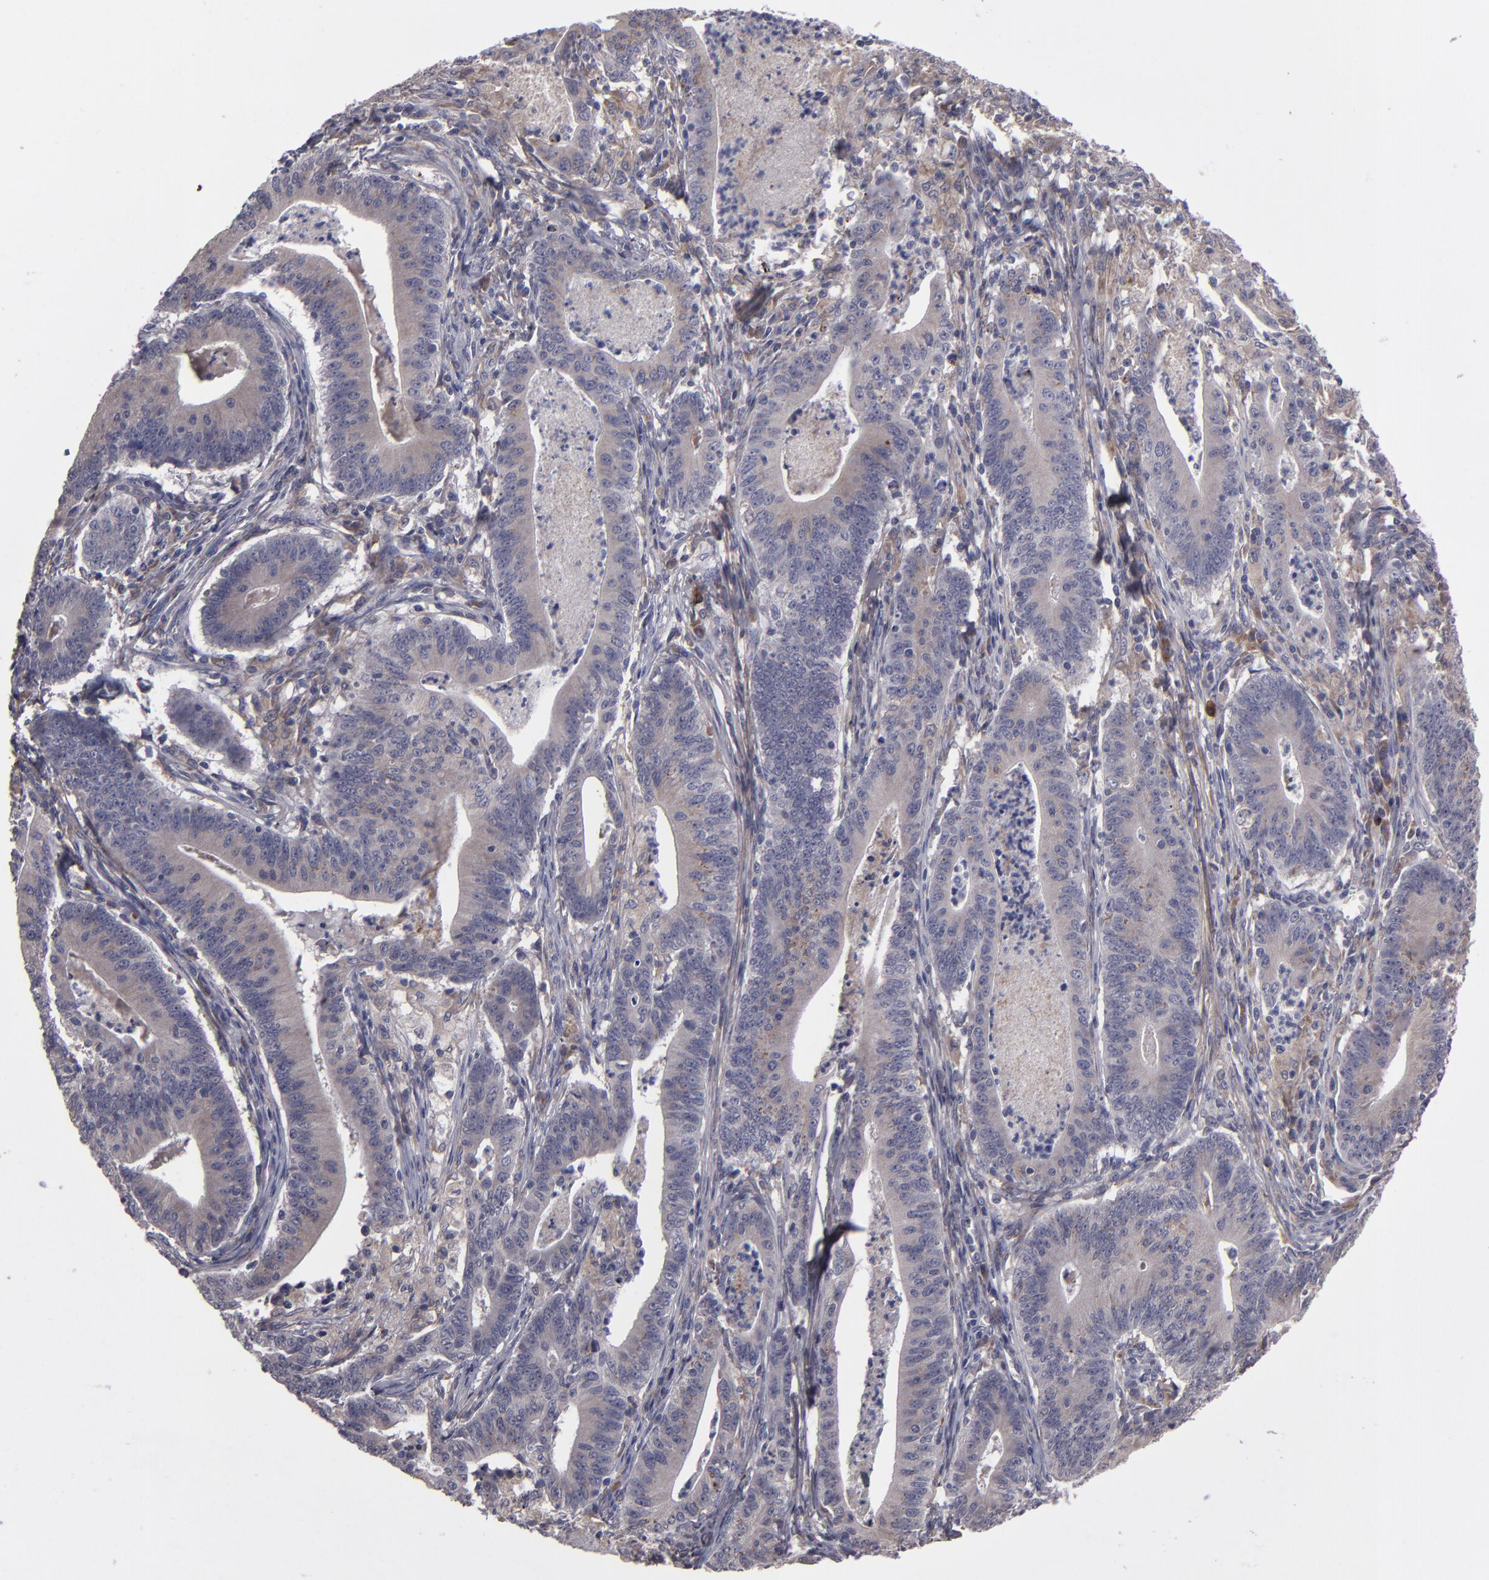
{"staining": {"intensity": "weak", "quantity": ">75%", "location": "cytoplasmic/membranous"}, "tissue": "stomach cancer", "cell_type": "Tumor cells", "image_type": "cancer", "snomed": [{"axis": "morphology", "description": "Adenocarcinoma, NOS"}, {"axis": "topography", "description": "Stomach, lower"}], "caption": "Protein expression analysis of human stomach adenocarcinoma reveals weak cytoplasmic/membranous expression in about >75% of tumor cells.", "gene": "IL12A", "patient": {"sex": "female", "age": 86}}